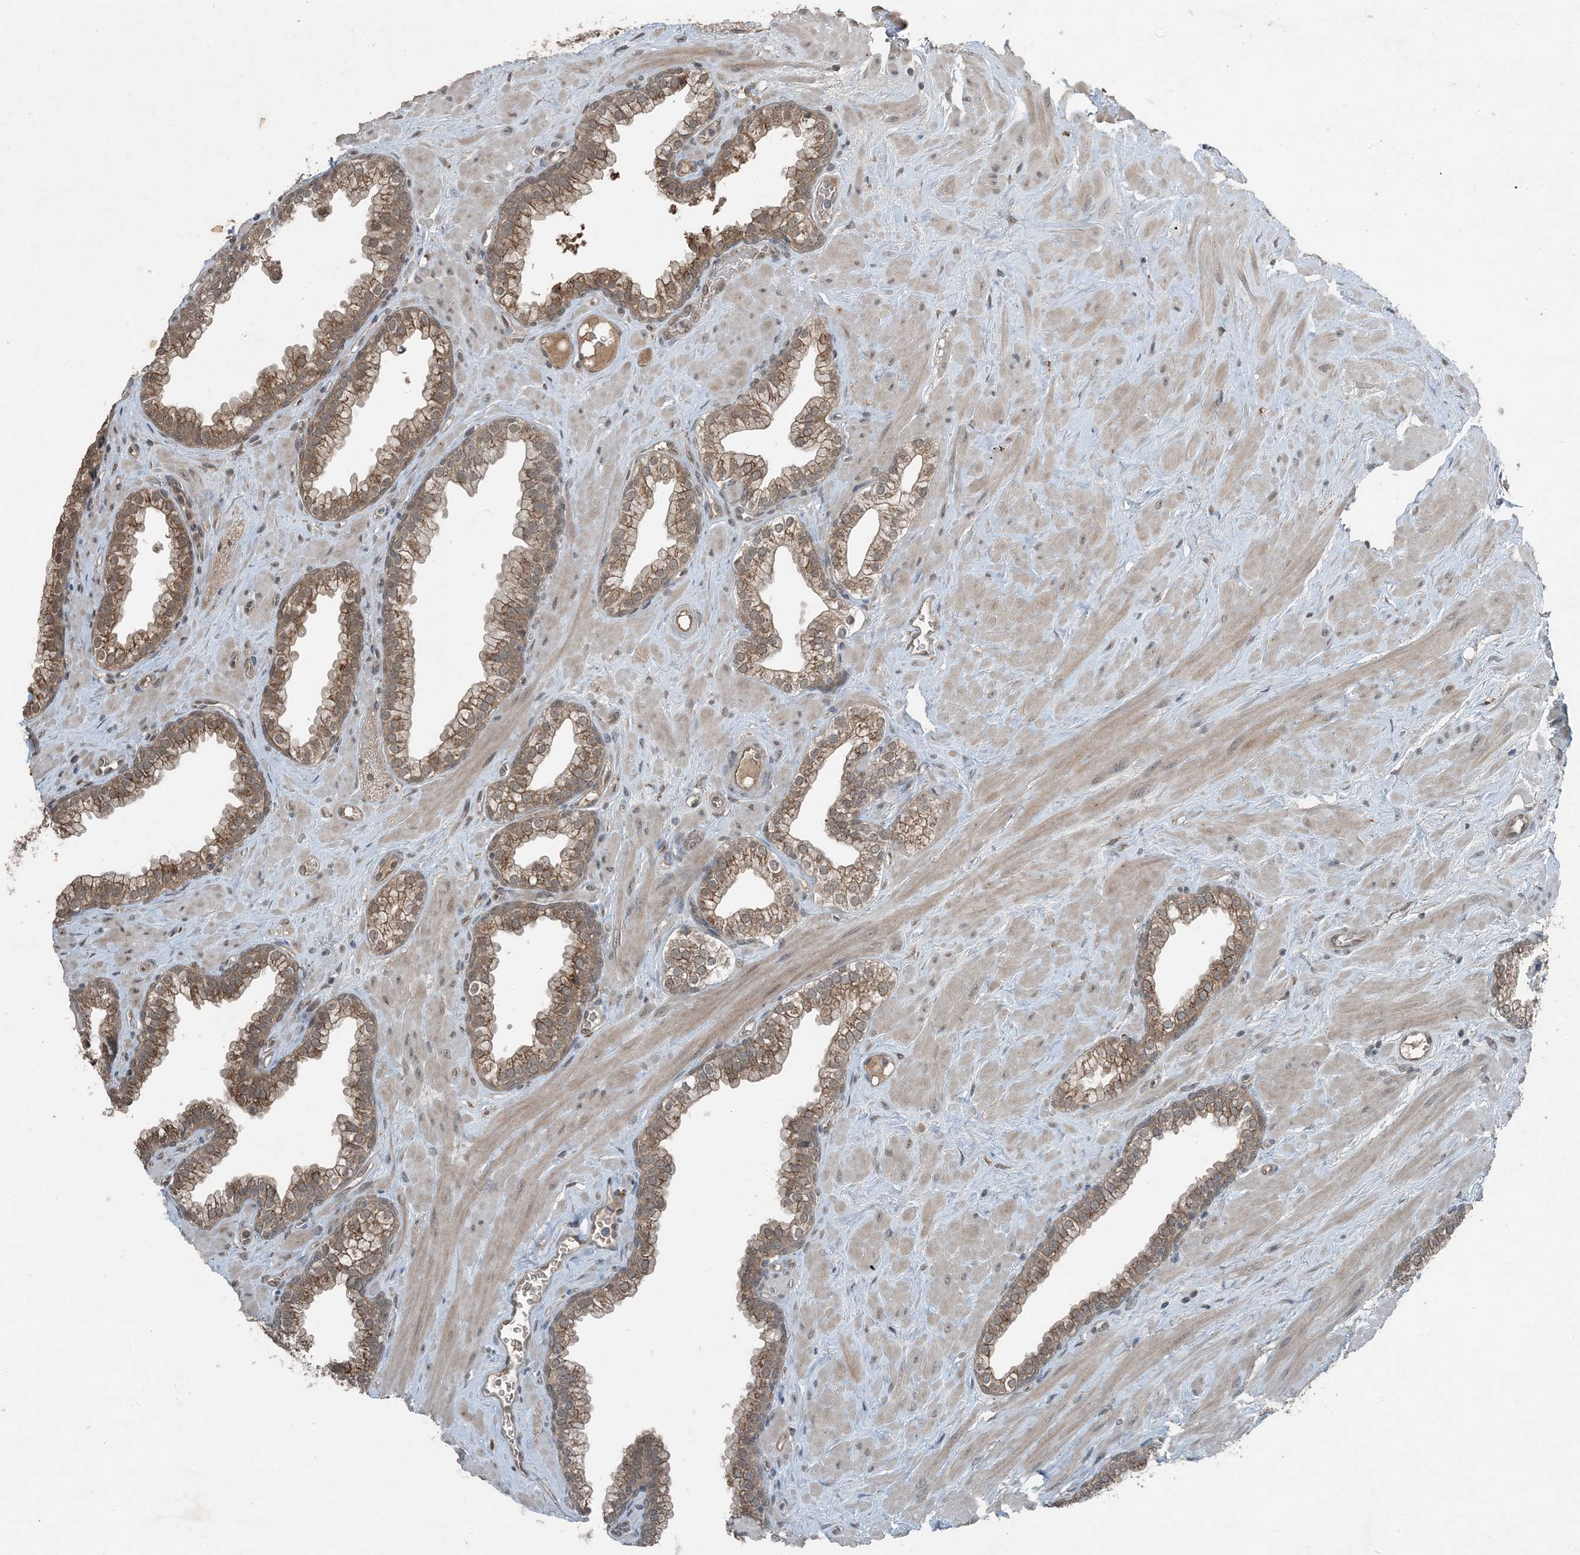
{"staining": {"intensity": "moderate", "quantity": ">75%", "location": "cytoplasmic/membranous"}, "tissue": "prostate", "cell_type": "Glandular cells", "image_type": "normal", "snomed": [{"axis": "morphology", "description": "Normal tissue, NOS"}, {"axis": "morphology", "description": "Urothelial carcinoma, Low grade"}, {"axis": "topography", "description": "Urinary bladder"}, {"axis": "topography", "description": "Prostate"}], "caption": "Approximately >75% of glandular cells in benign prostate reveal moderate cytoplasmic/membranous protein staining as visualized by brown immunohistochemical staining.", "gene": "MDN1", "patient": {"sex": "male", "age": 60}}